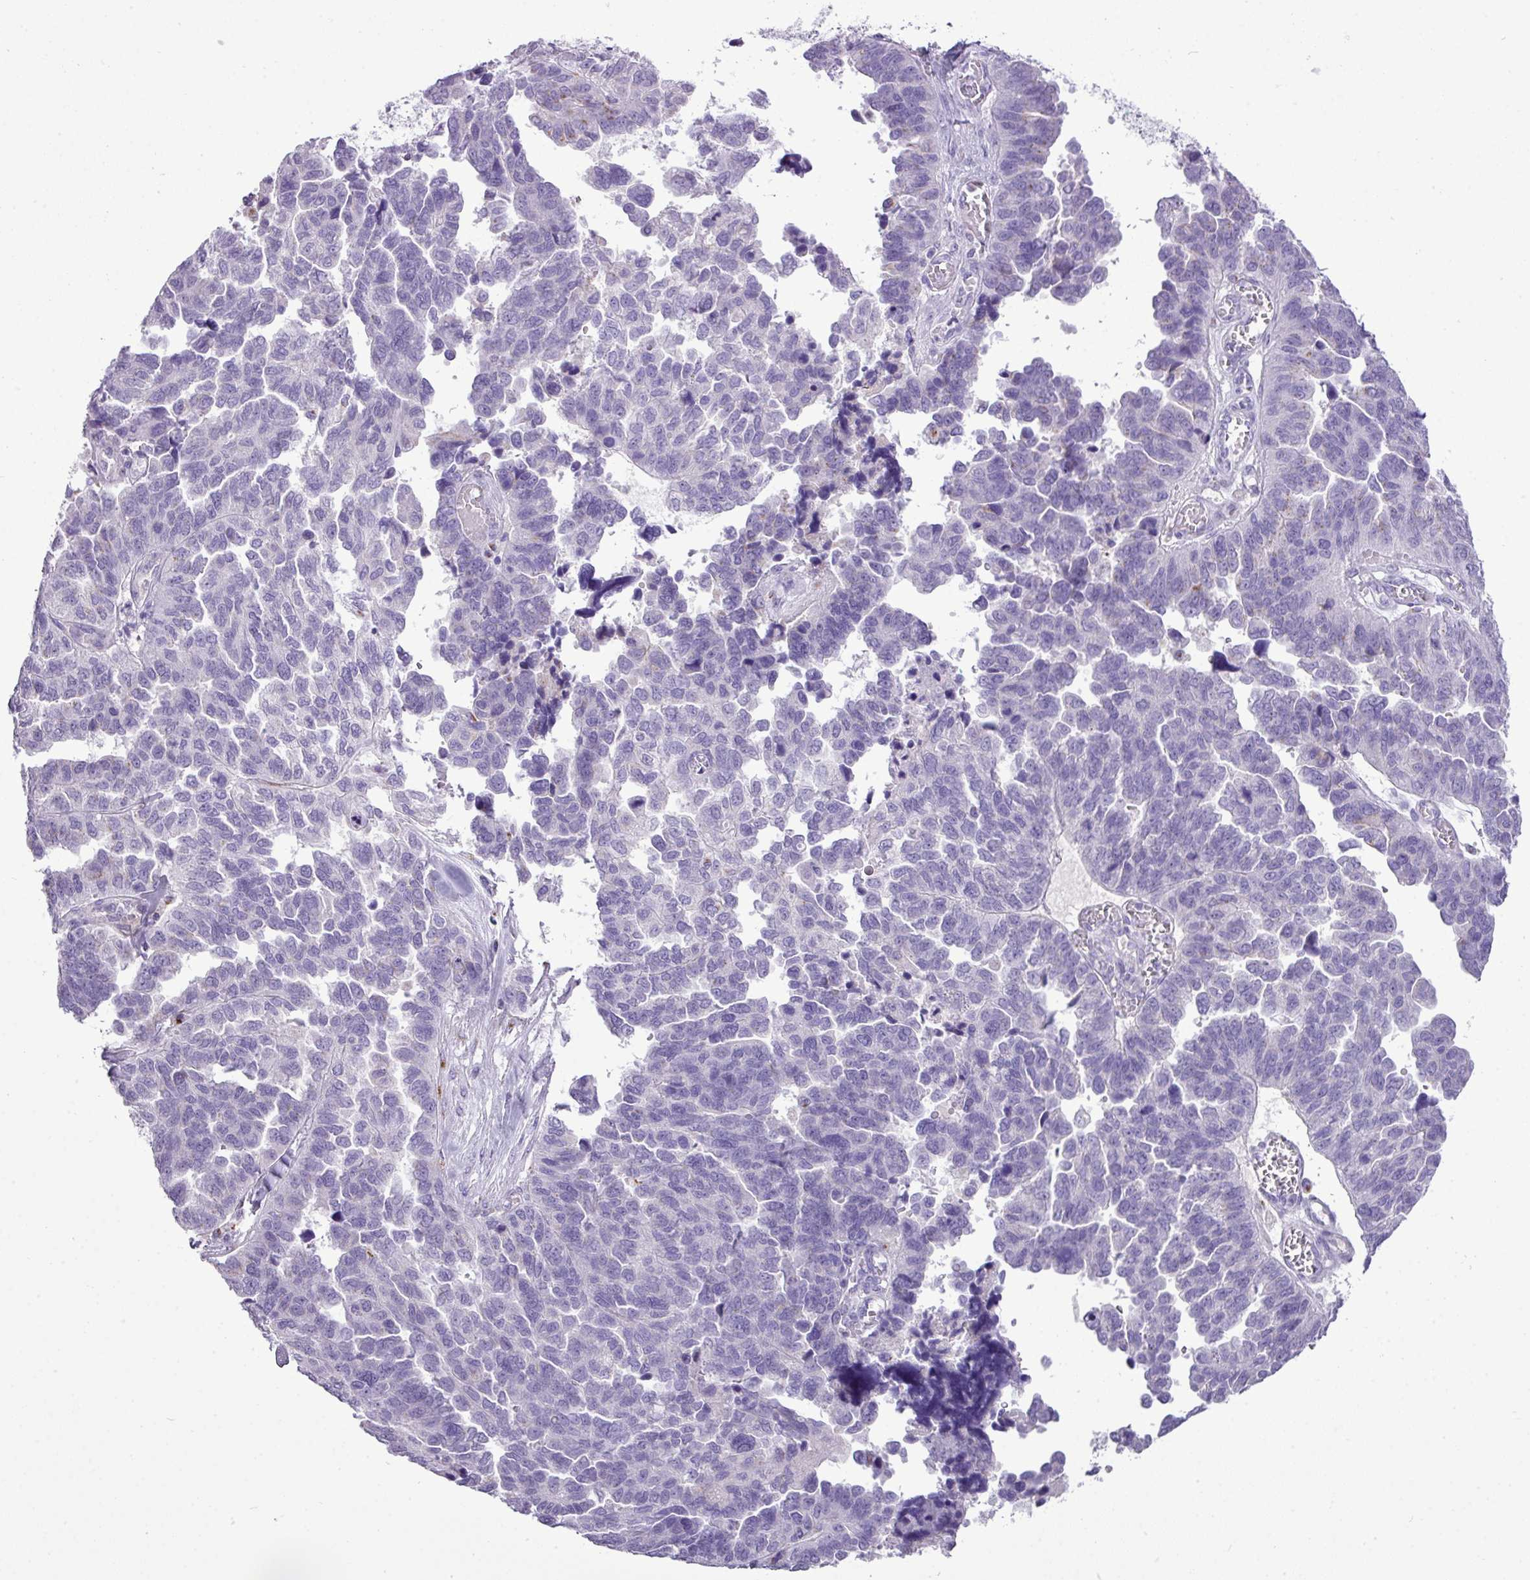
{"staining": {"intensity": "negative", "quantity": "none", "location": "none"}, "tissue": "ovarian cancer", "cell_type": "Tumor cells", "image_type": "cancer", "snomed": [{"axis": "morphology", "description": "Cystadenocarcinoma, serous, NOS"}, {"axis": "topography", "description": "Ovary"}], "caption": "This image is of ovarian cancer (serous cystadenocarcinoma) stained with immunohistochemistry (IHC) to label a protein in brown with the nuclei are counter-stained blue. There is no staining in tumor cells.", "gene": "FAM43A", "patient": {"sex": "female", "age": 64}}